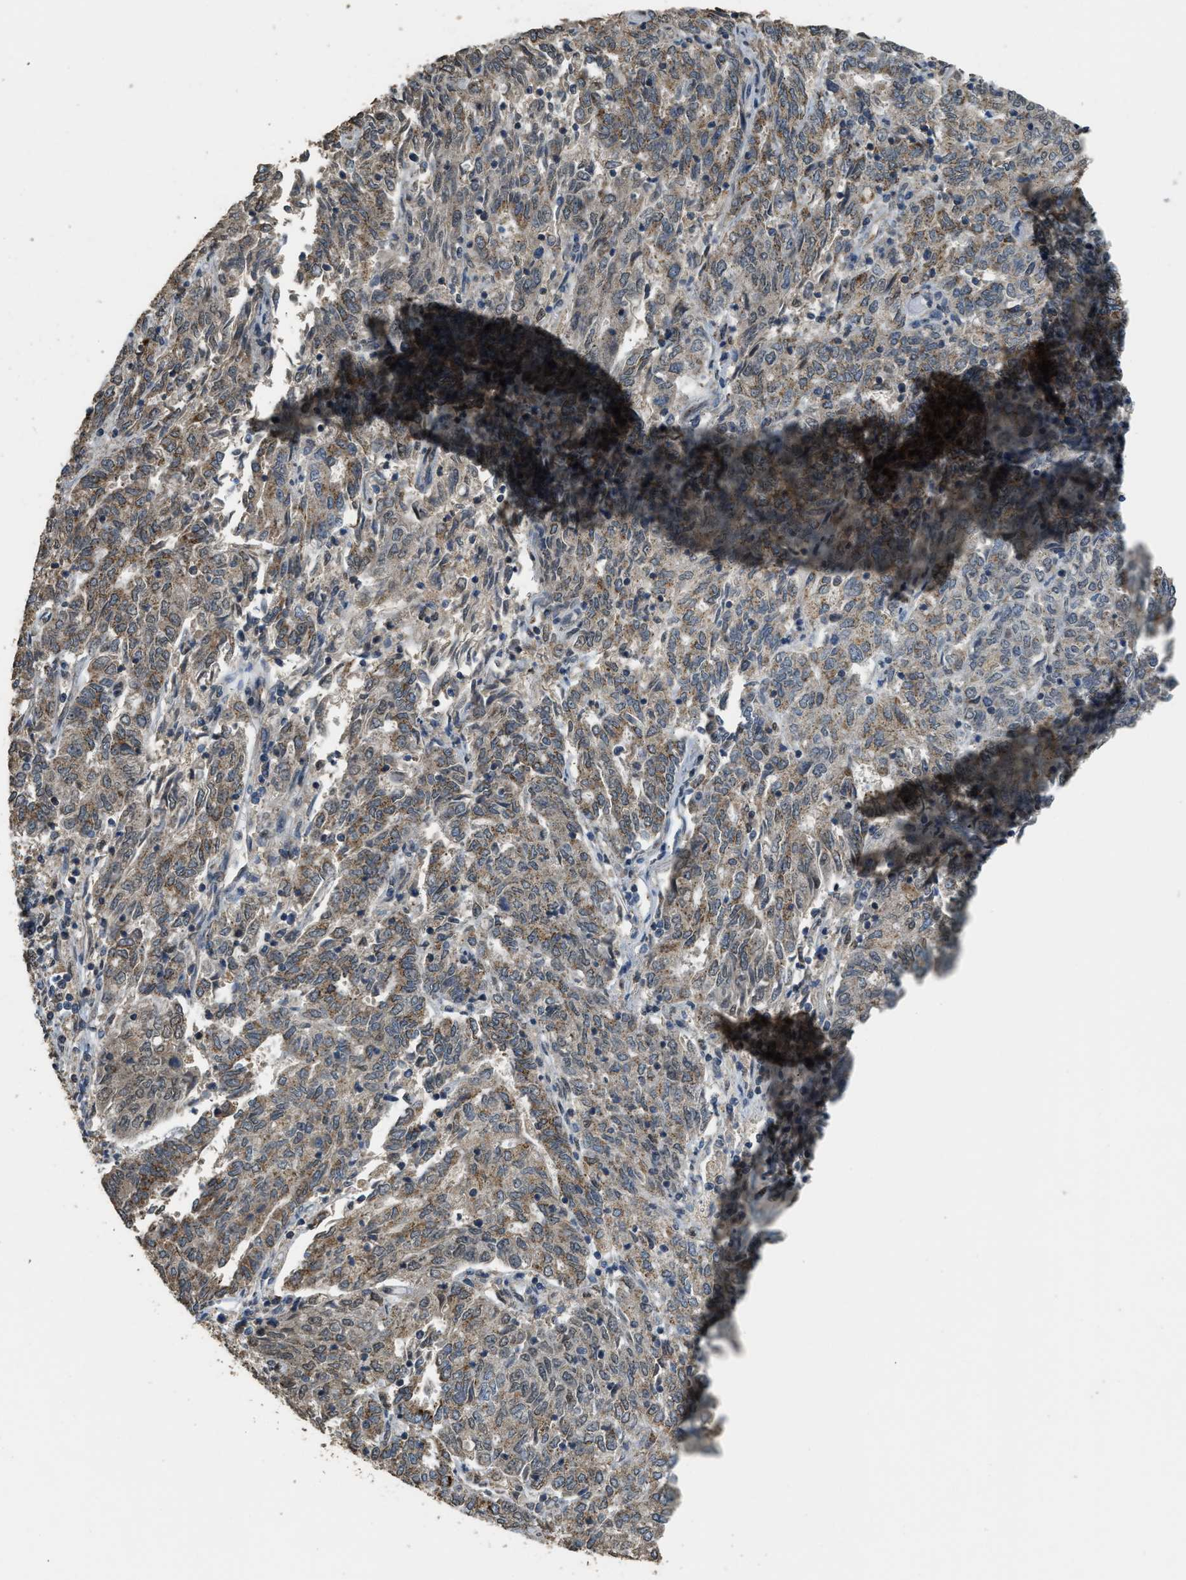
{"staining": {"intensity": "moderate", "quantity": ">75%", "location": "cytoplasmic/membranous"}, "tissue": "endometrial cancer", "cell_type": "Tumor cells", "image_type": "cancer", "snomed": [{"axis": "morphology", "description": "Adenocarcinoma, NOS"}, {"axis": "topography", "description": "Endometrium"}], "caption": "Protein analysis of endometrial adenocarcinoma tissue reveals moderate cytoplasmic/membranous expression in approximately >75% of tumor cells. The protein of interest is shown in brown color, while the nuclei are stained blue.", "gene": "IPO7", "patient": {"sex": "female", "age": 80}}